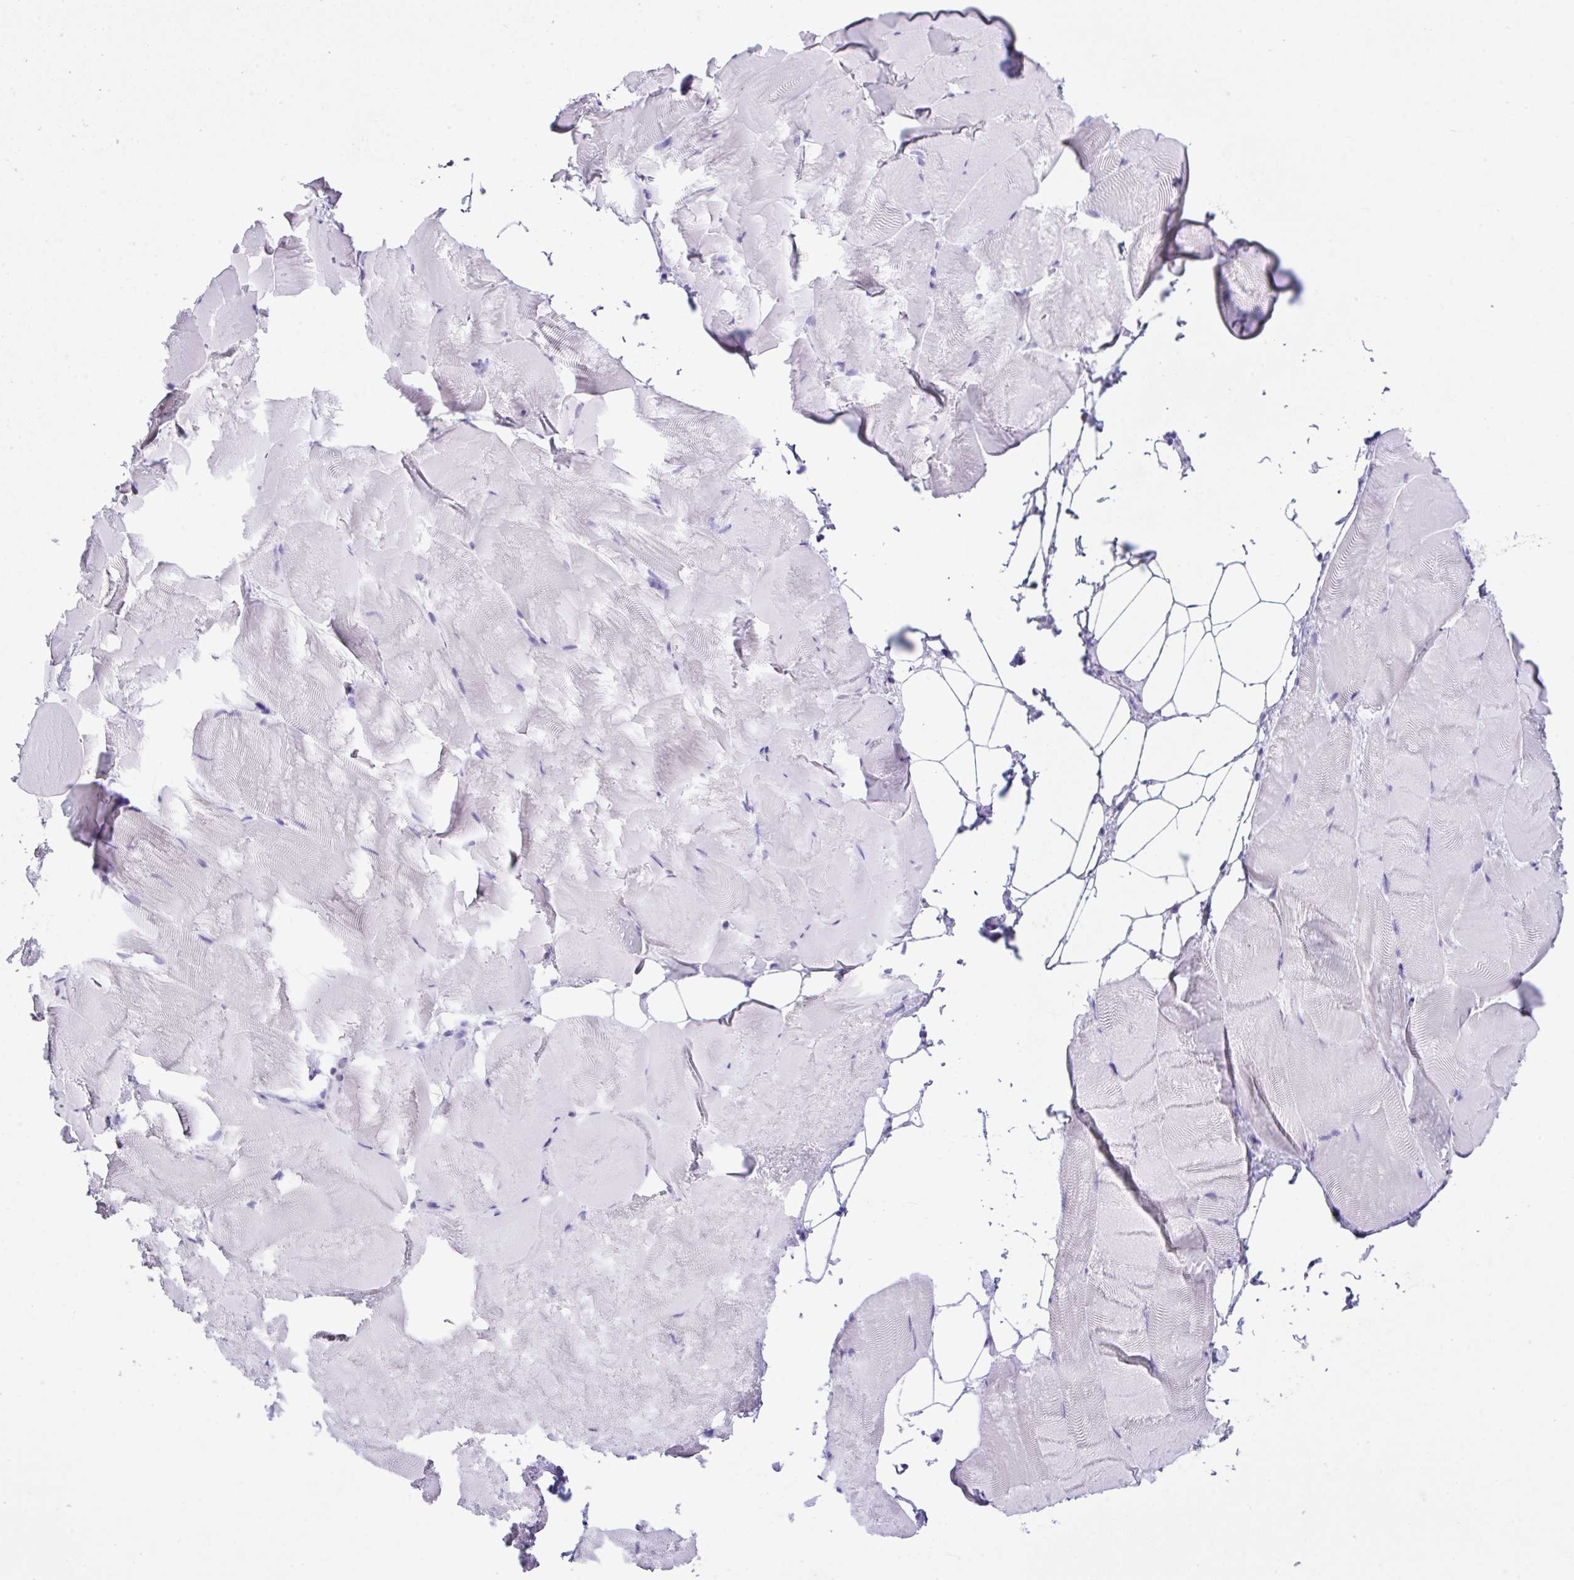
{"staining": {"intensity": "negative", "quantity": "none", "location": "none"}, "tissue": "skeletal muscle", "cell_type": "Myocytes", "image_type": "normal", "snomed": [{"axis": "morphology", "description": "Normal tissue, NOS"}, {"axis": "topography", "description": "Skeletal muscle"}], "caption": "Photomicrograph shows no significant protein positivity in myocytes of unremarkable skeletal muscle. The staining is performed using DAB brown chromogen with nuclei counter-stained in using hematoxylin.", "gene": "LGALS4", "patient": {"sex": "female", "age": 64}}